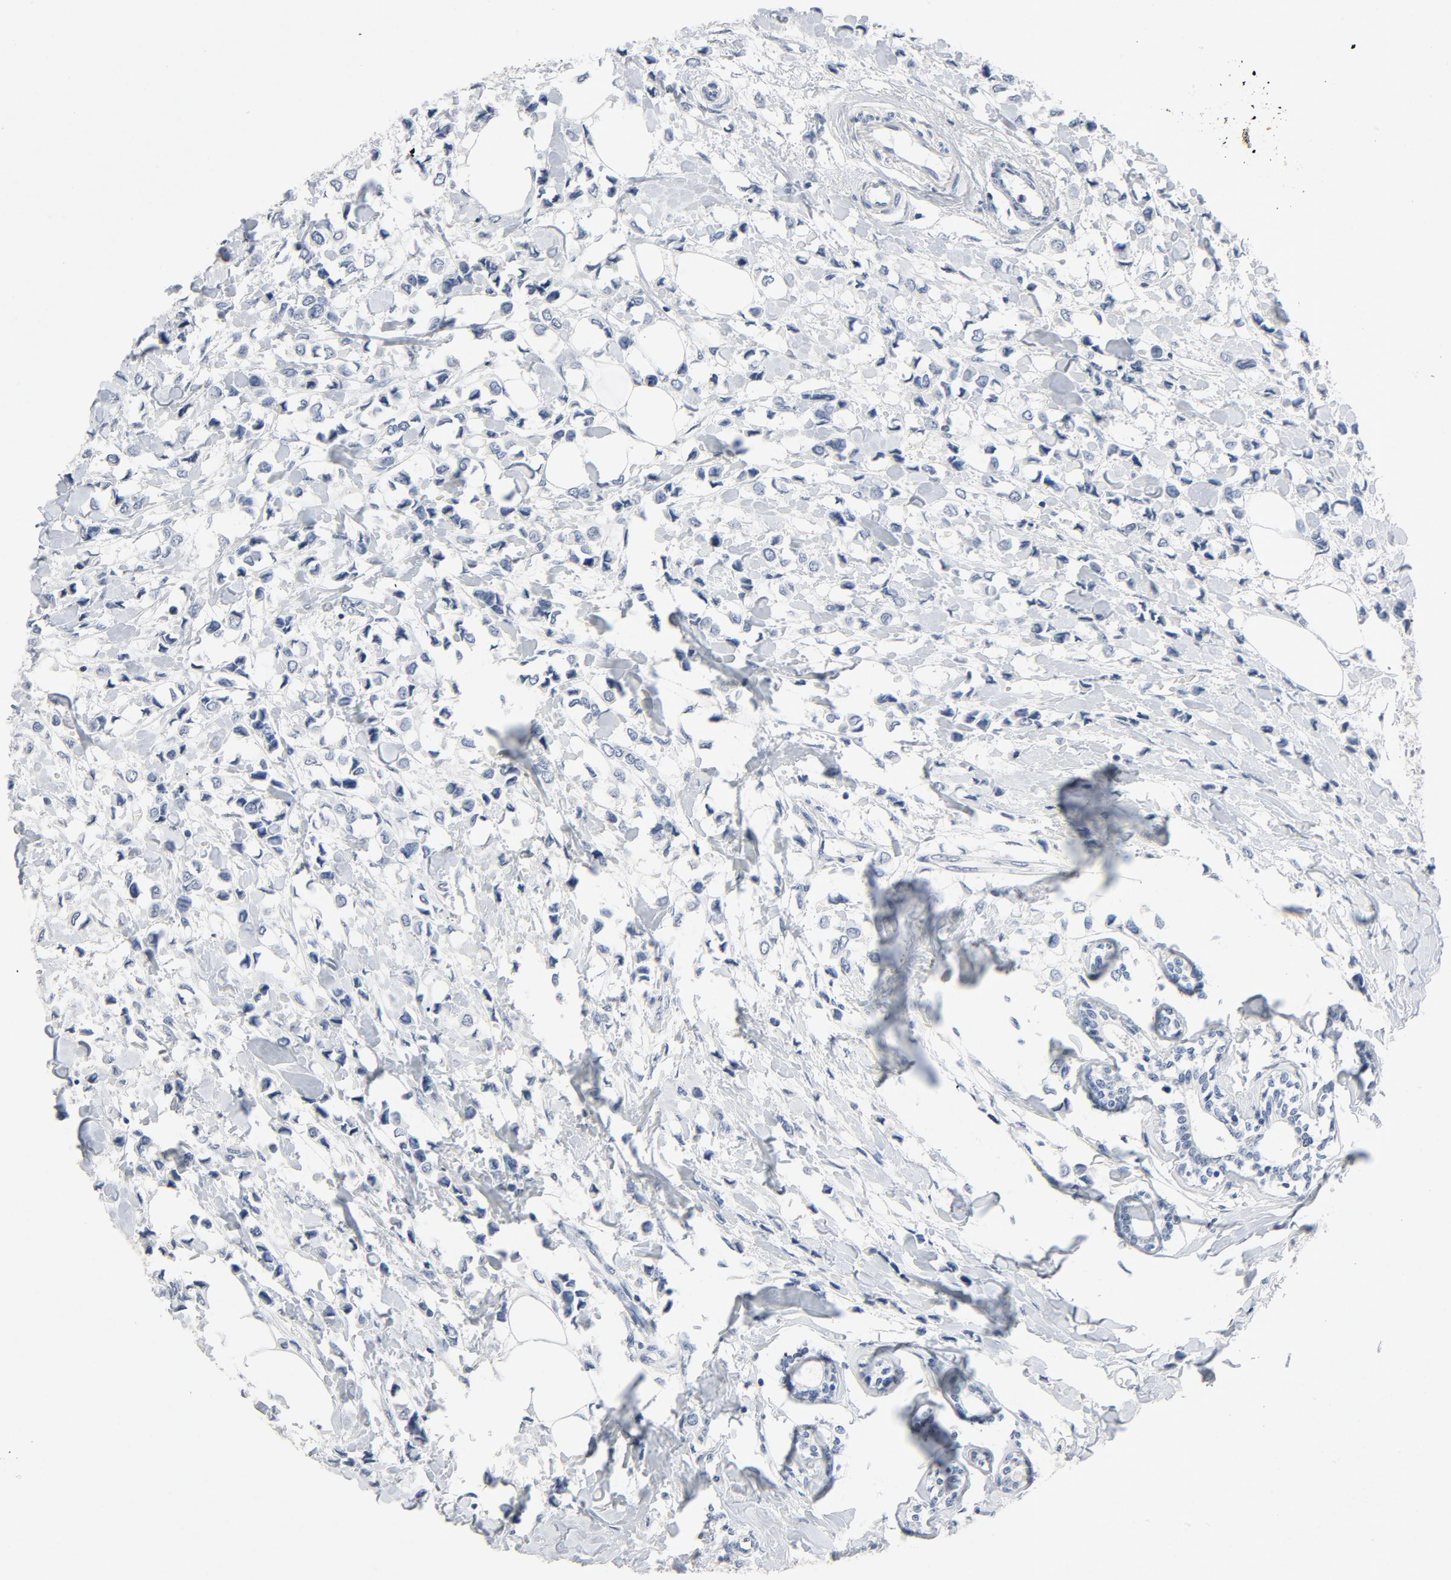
{"staining": {"intensity": "negative", "quantity": "none", "location": "none"}, "tissue": "breast cancer", "cell_type": "Tumor cells", "image_type": "cancer", "snomed": [{"axis": "morphology", "description": "Lobular carcinoma"}, {"axis": "topography", "description": "Breast"}], "caption": "Breast lobular carcinoma was stained to show a protein in brown. There is no significant staining in tumor cells. (DAB (3,3'-diaminobenzidine) immunohistochemistry visualized using brightfield microscopy, high magnification).", "gene": "ZCCHC13", "patient": {"sex": "female", "age": 51}}